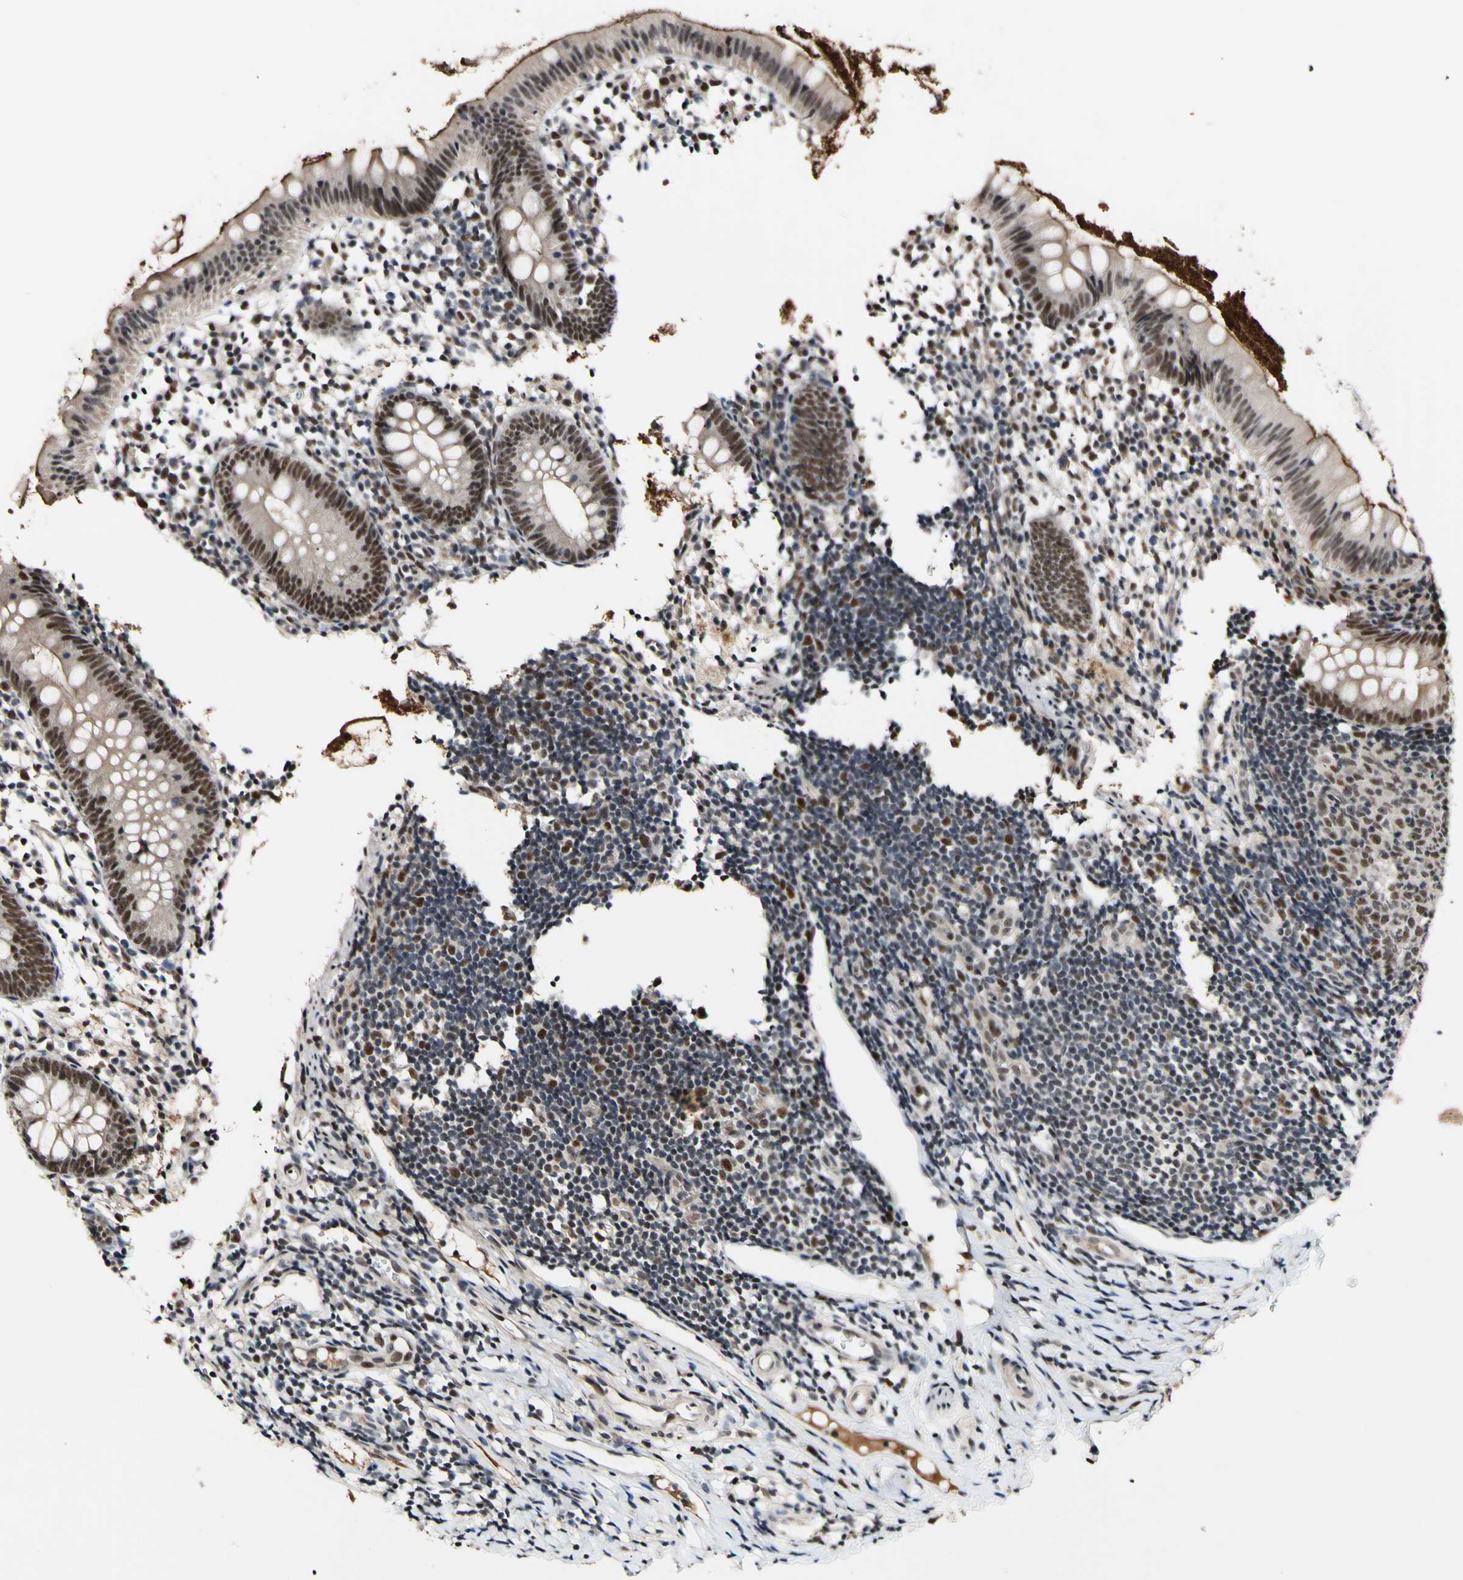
{"staining": {"intensity": "moderate", "quantity": "25%-75%", "location": "nuclear"}, "tissue": "appendix", "cell_type": "Glandular cells", "image_type": "normal", "snomed": [{"axis": "morphology", "description": "Normal tissue, NOS"}, {"axis": "topography", "description": "Appendix"}], "caption": "Approximately 25%-75% of glandular cells in normal appendix reveal moderate nuclear protein staining as visualized by brown immunohistochemical staining.", "gene": "POLR2F", "patient": {"sex": "female", "age": 20}}